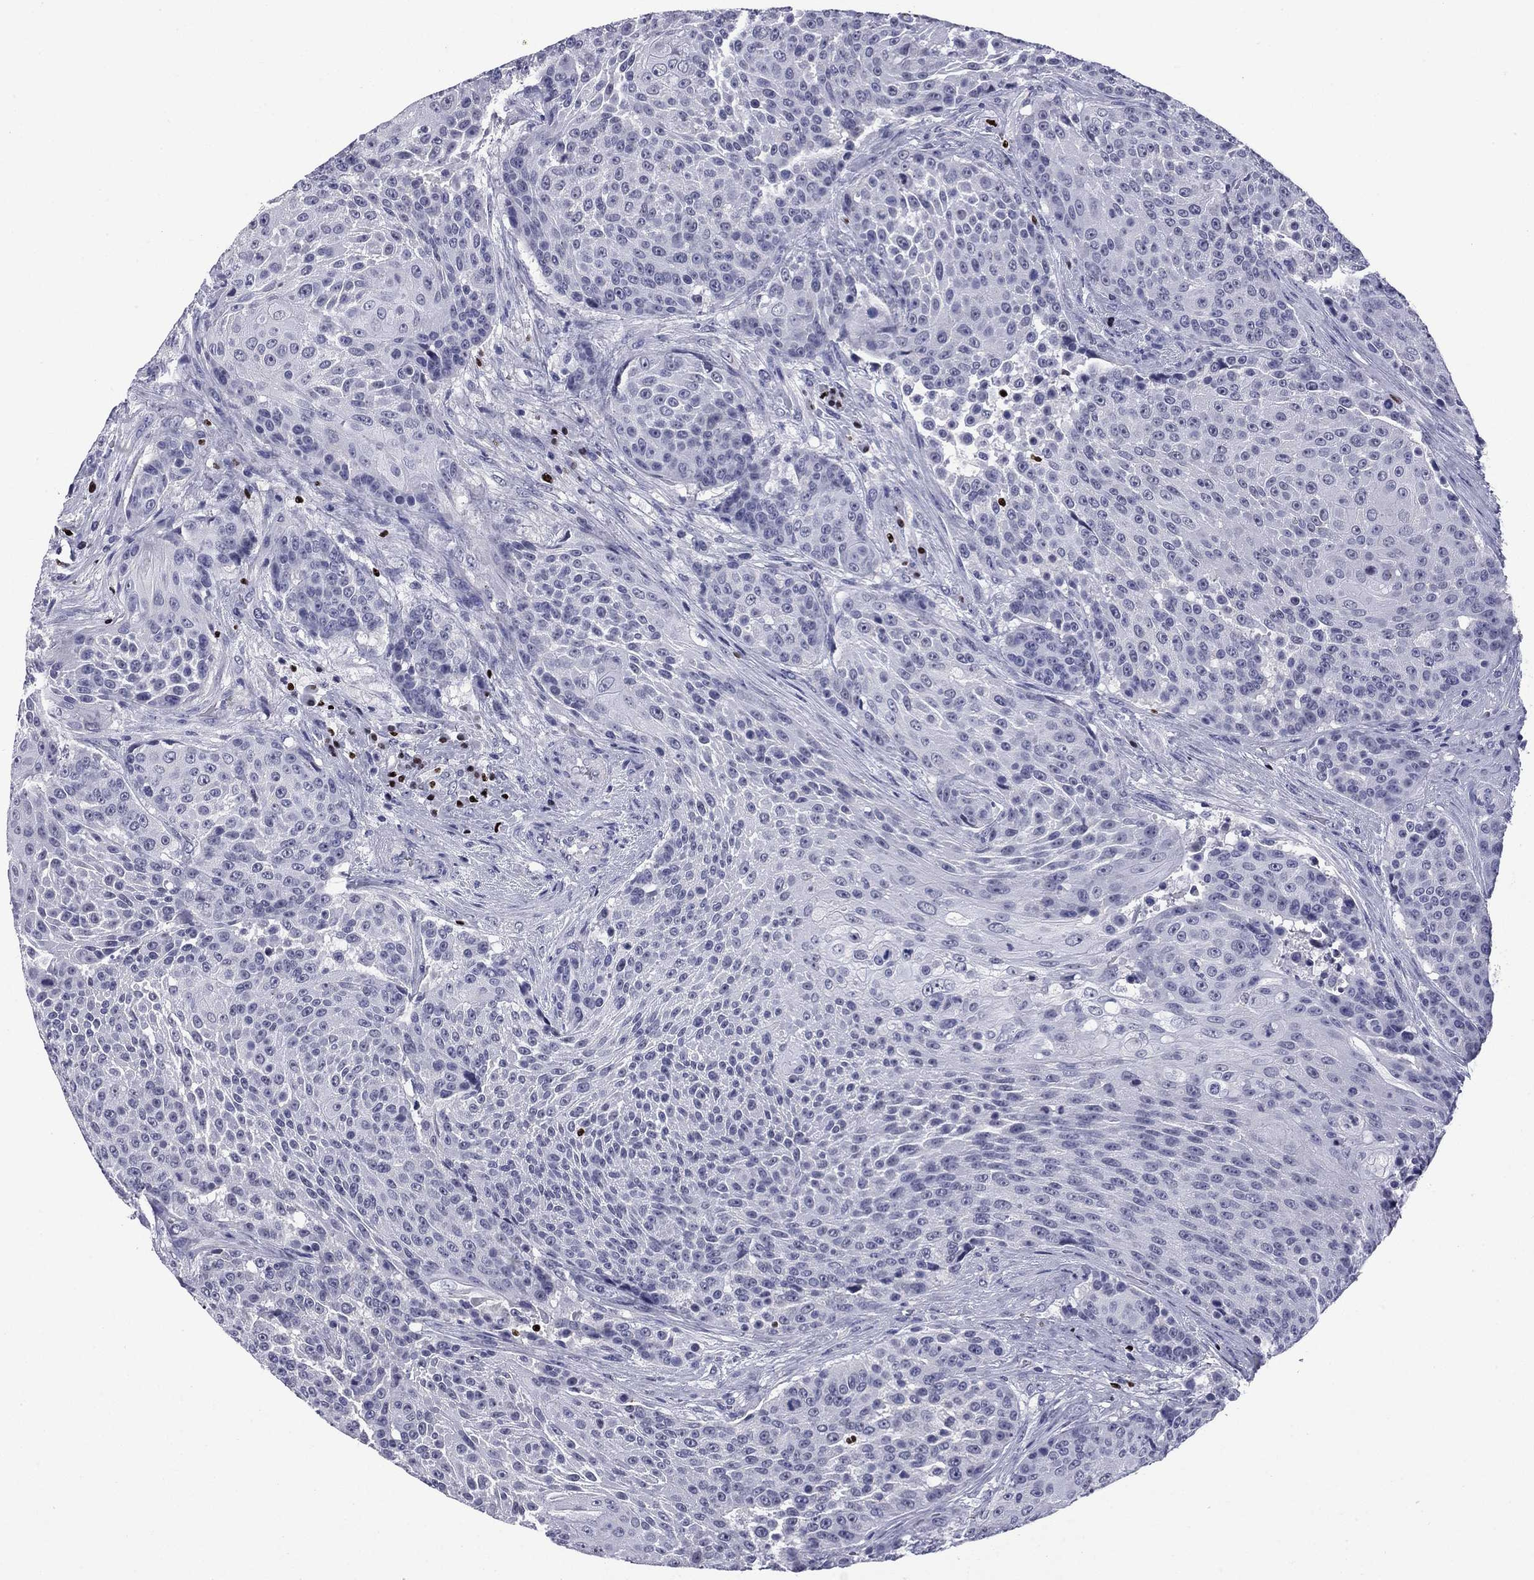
{"staining": {"intensity": "negative", "quantity": "none", "location": "none"}, "tissue": "urothelial cancer", "cell_type": "Tumor cells", "image_type": "cancer", "snomed": [{"axis": "morphology", "description": "Urothelial carcinoma, High grade"}, {"axis": "topography", "description": "Urinary bladder"}], "caption": "High power microscopy micrograph of an IHC photomicrograph of urothelial carcinoma (high-grade), revealing no significant positivity in tumor cells. (IHC, brightfield microscopy, high magnification).", "gene": "IKZF3", "patient": {"sex": "female", "age": 63}}